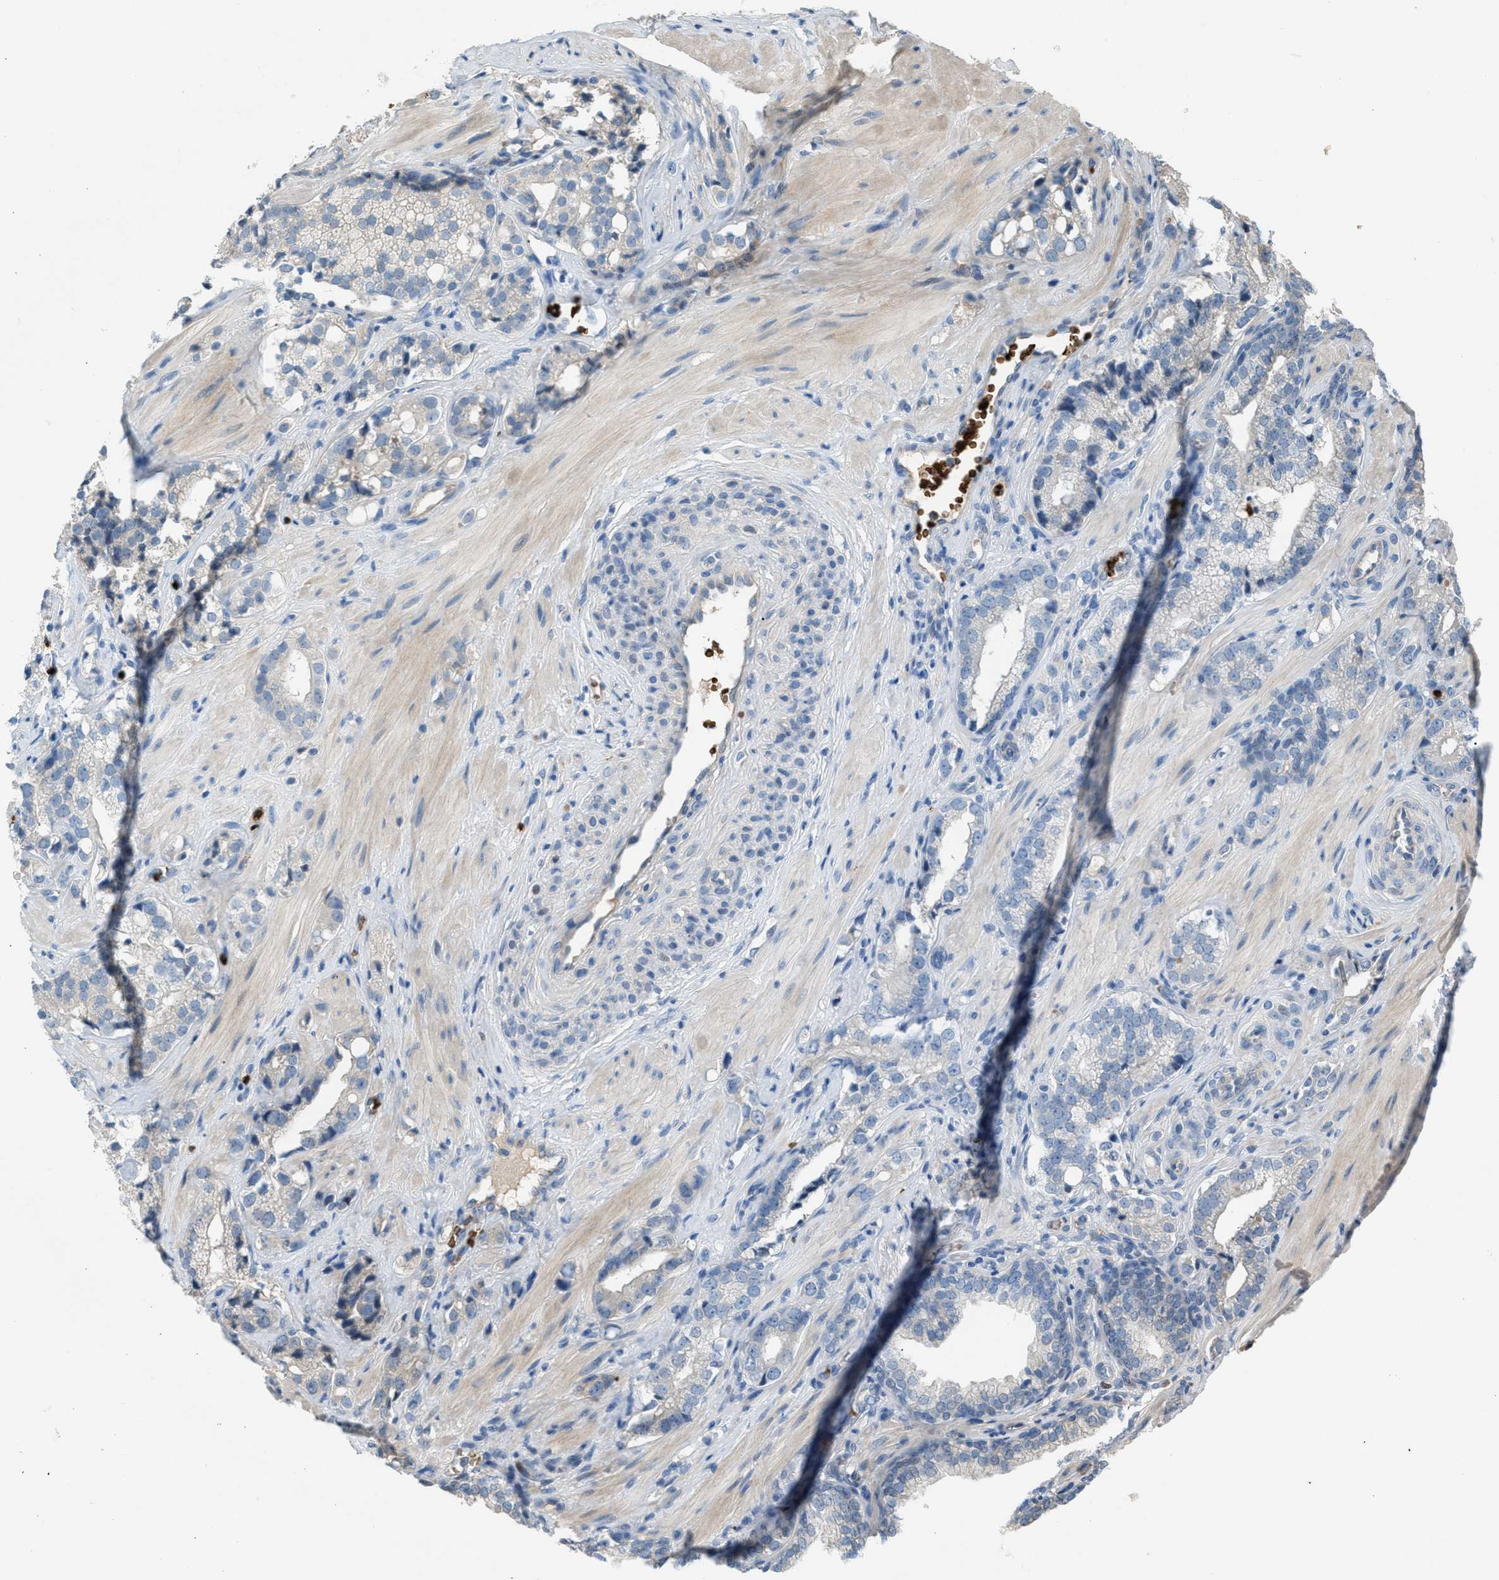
{"staining": {"intensity": "negative", "quantity": "none", "location": "none"}, "tissue": "prostate cancer", "cell_type": "Tumor cells", "image_type": "cancer", "snomed": [{"axis": "morphology", "description": "Adenocarcinoma, High grade"}, {"axis": "topography", "description": "Prostate"}], "caption": "Tumor cells show no significant protein expression in adenocarcinoma (high-grade) (prostate).", "gene": "CFAP77", "patient": {"sex": "male", "age": 52}}